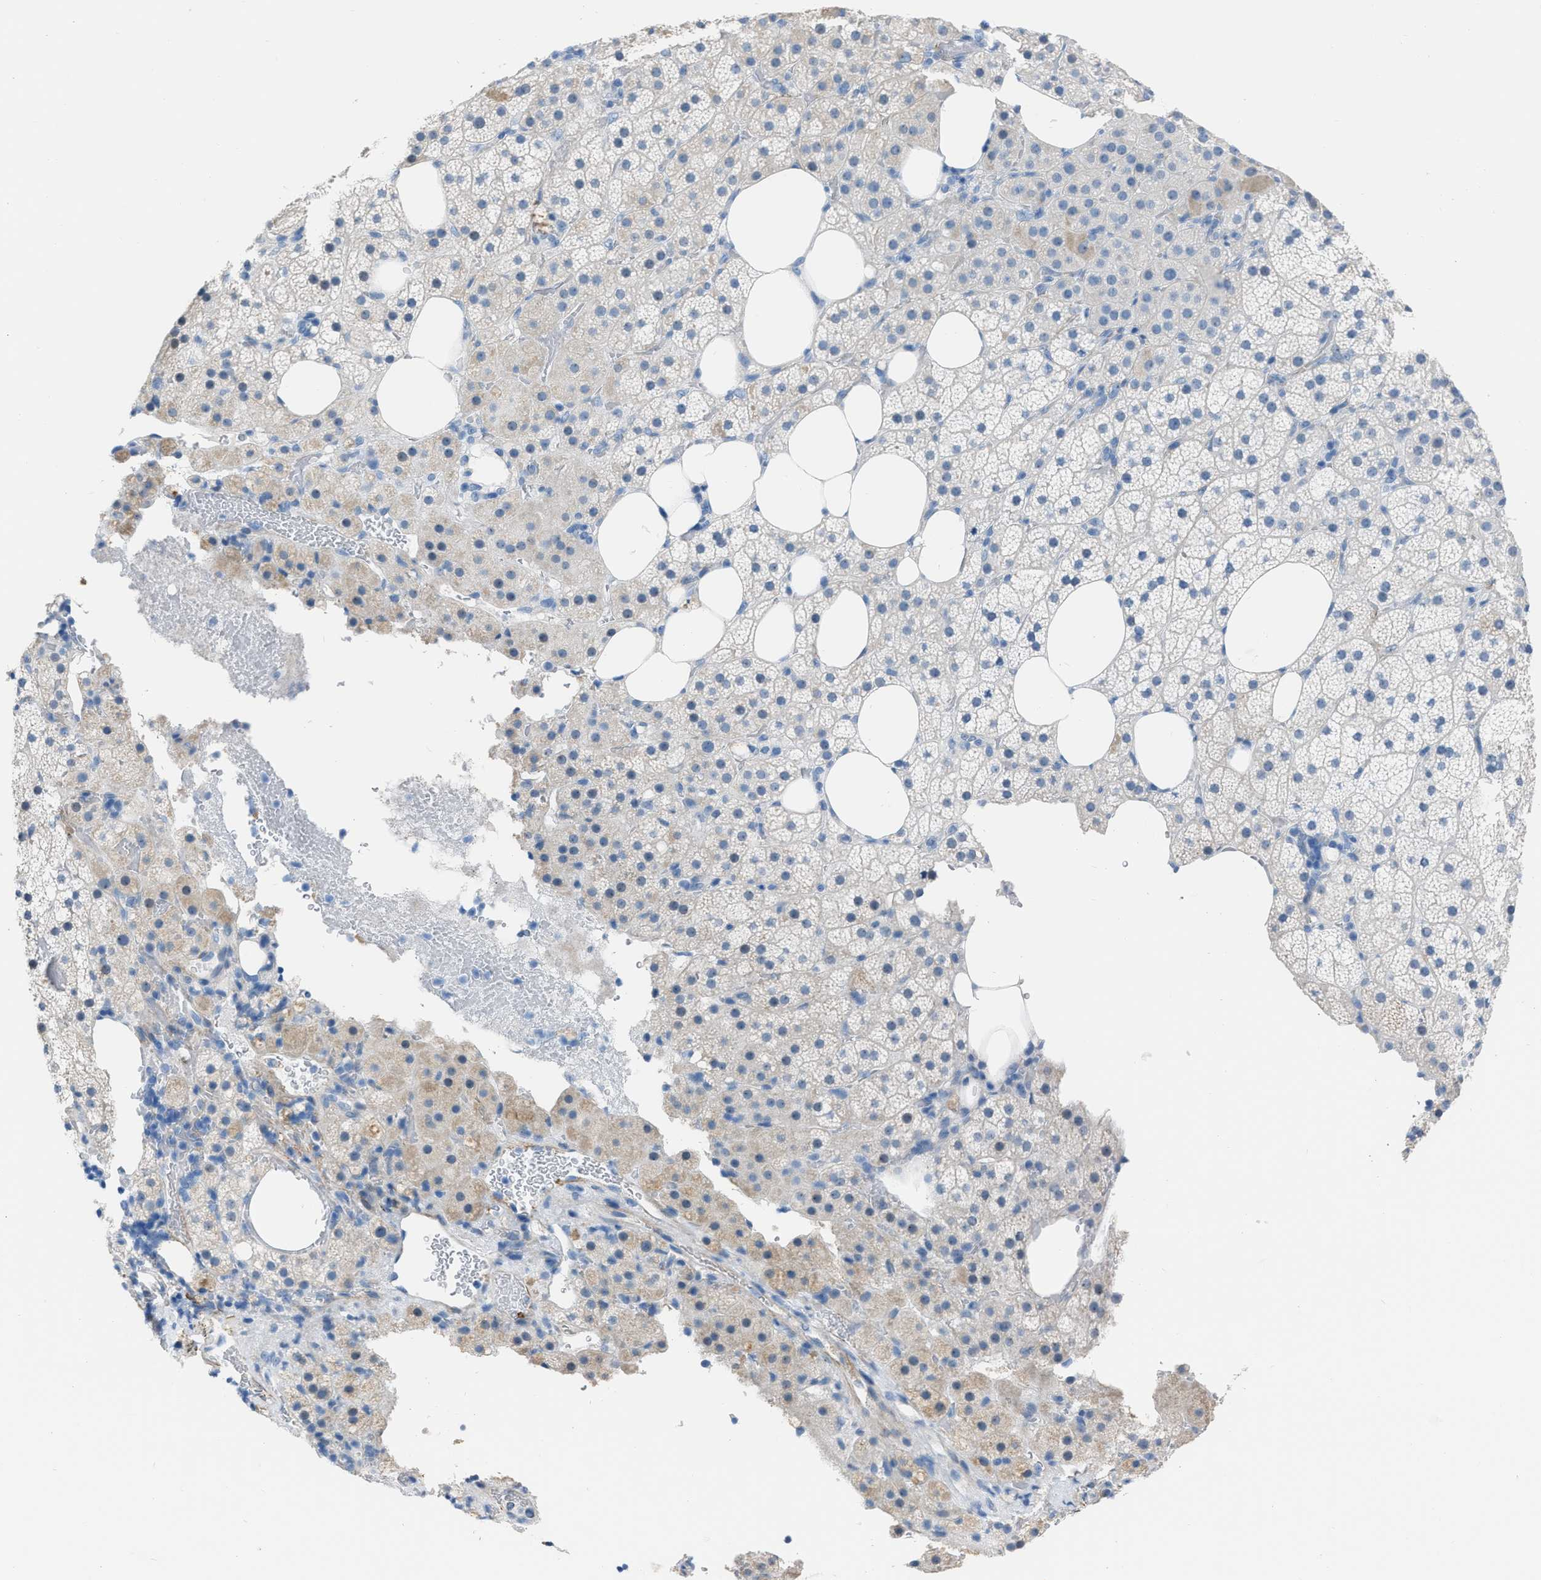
{"staining": {"intensity": "weak", "quantity": "<25%", "location": "cytoplasmic/membranous"}, "tissue": "adrenal gland", "cell_type": "Glandular cells", "image_type": "normal", "snomed": [{"axis": "morphology", "description": "Normal tissue, NOS"}, {"axis": "topography", "description": "Adrenal gland"}], "caption": "Micrograph shows no significant protein expression in glandular cells of benign adrenal gland.", "gene": "SPATC1L", "patient": {"sex": "female", "age": 59}}